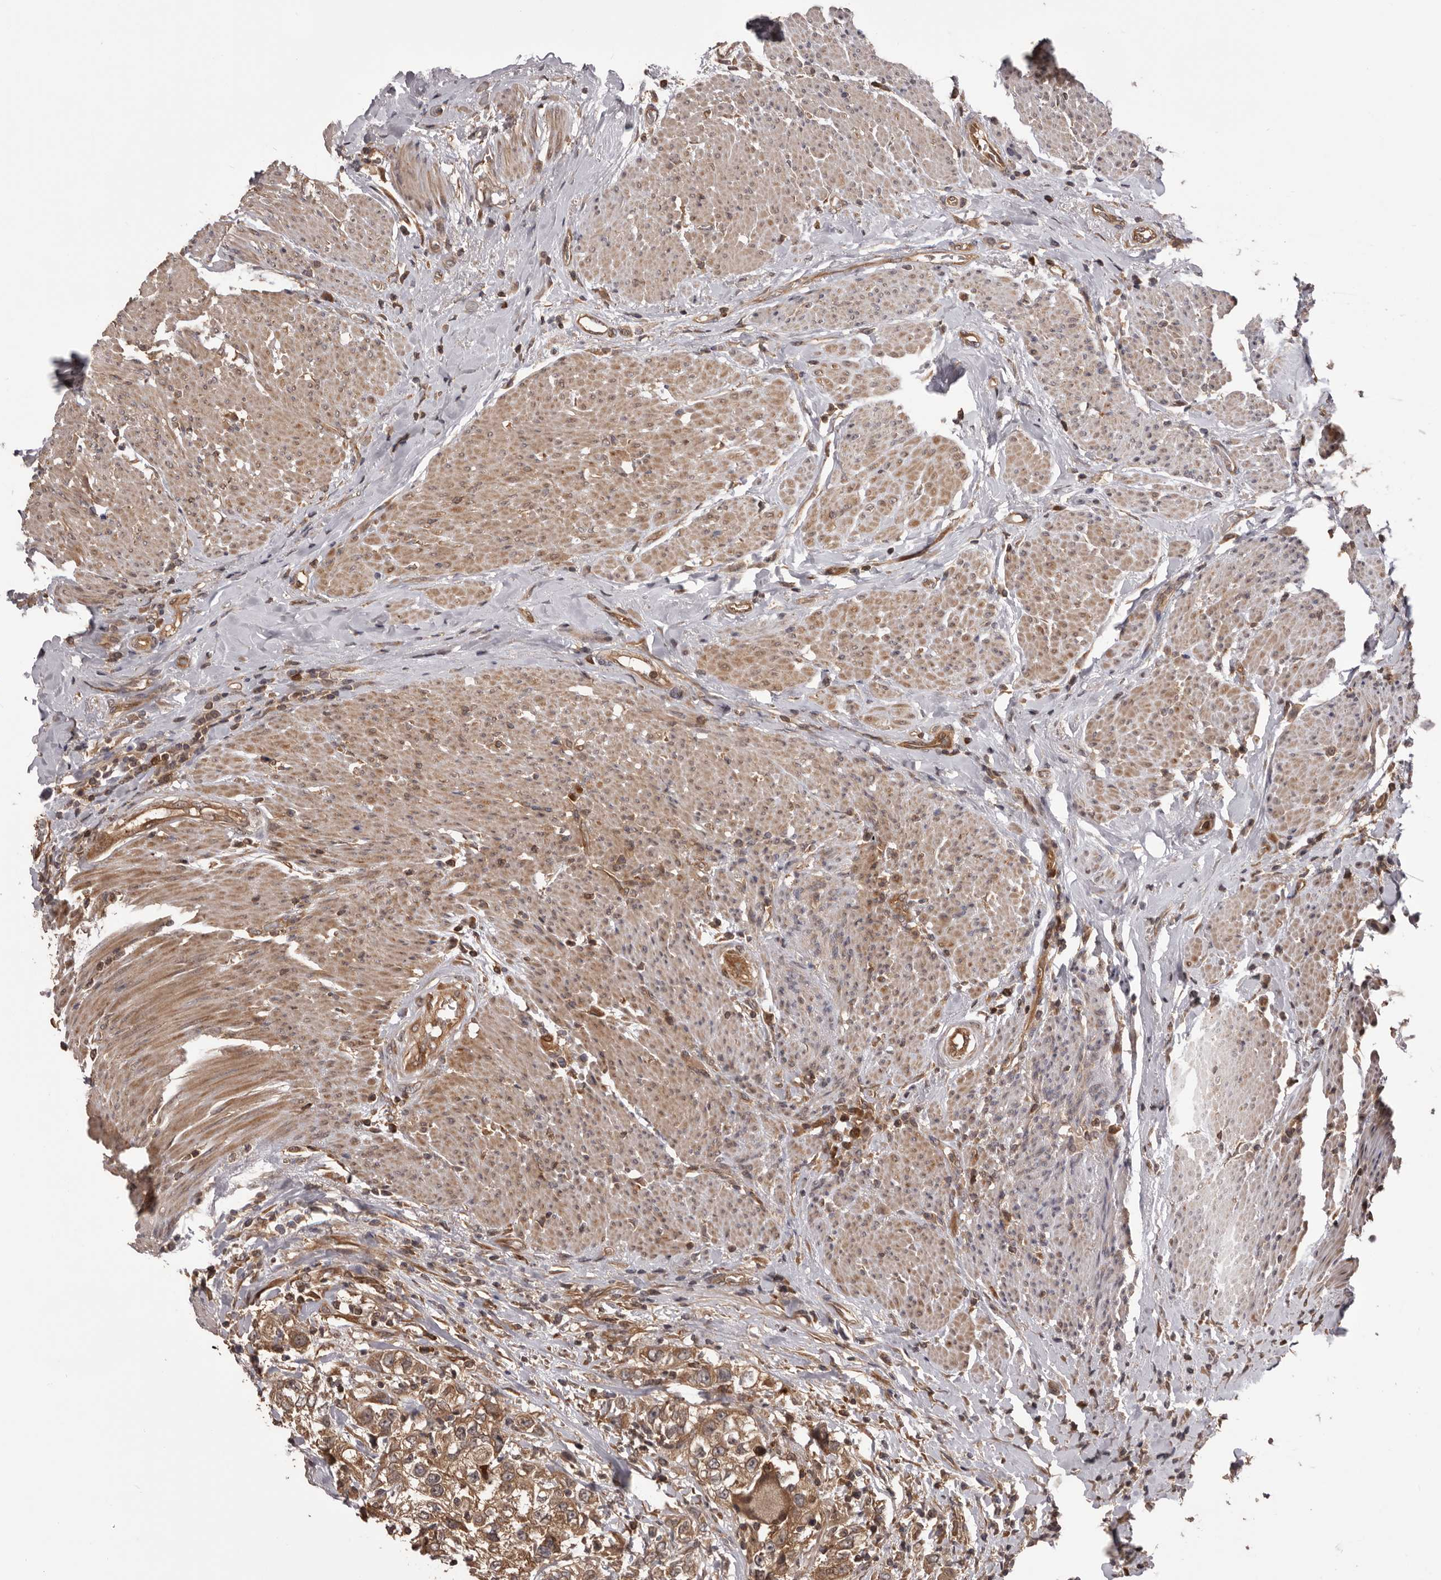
{"staining": {"intensity": "moderate", "quantity": ">75%", "location": "cytoplasmic/membranous"}, "tissue": "urothelial cancer", "cell_type": "Tumor cells", "image_type": "cancer", "snomed": [{"axis": "morphology", "description": "Urothelial carcinoma, High grade"}, {"axis": "topography", "description": "Urinary bladder"}], "caption": "Urothelial cancer was stained to show a protein in brown. There is medium levels of moderate cytoplasmic/membranous positivity in about >75% of tumor cells.", "gene": "HBS1L", "patient": {"sex": "female", "age": 80}}